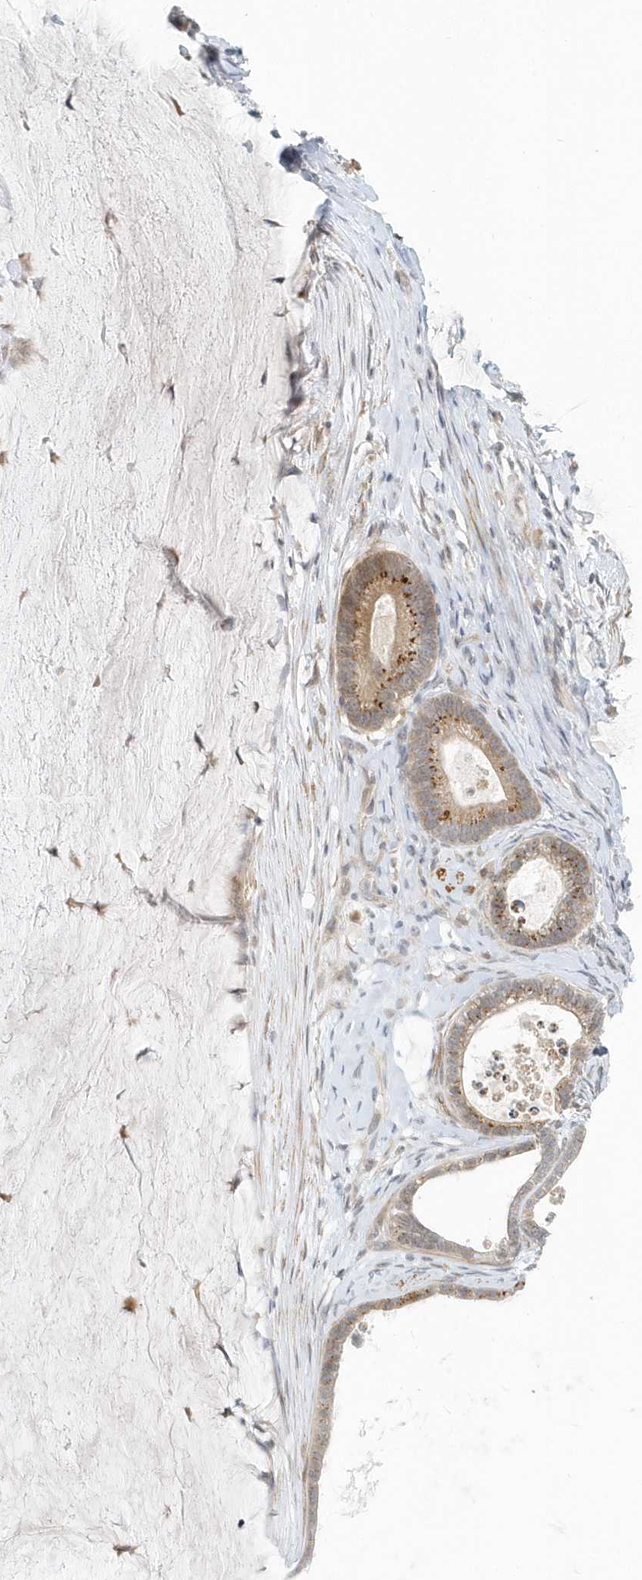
{"staining": {"intensity": "moderate", "quantity": "<25%", "location": "cytoplasmic/membranous"}, "tissue": "ovarian cancer", "cell_type": "Tumor cells", "image_type": "cancer", "snomed": [{"axis": "morphology", "description": "Cystadenocarcinoma, mucinous, NOS"}, {"axis": "topography", "description": "Ovary"}], "caption": "Moderate cytoplasmic/membranous protein expression is seen in about <25% of tumor cells in ovarian cancer.", "gene": "NAPB", "patient": {"sex": "female", "age": 61}}